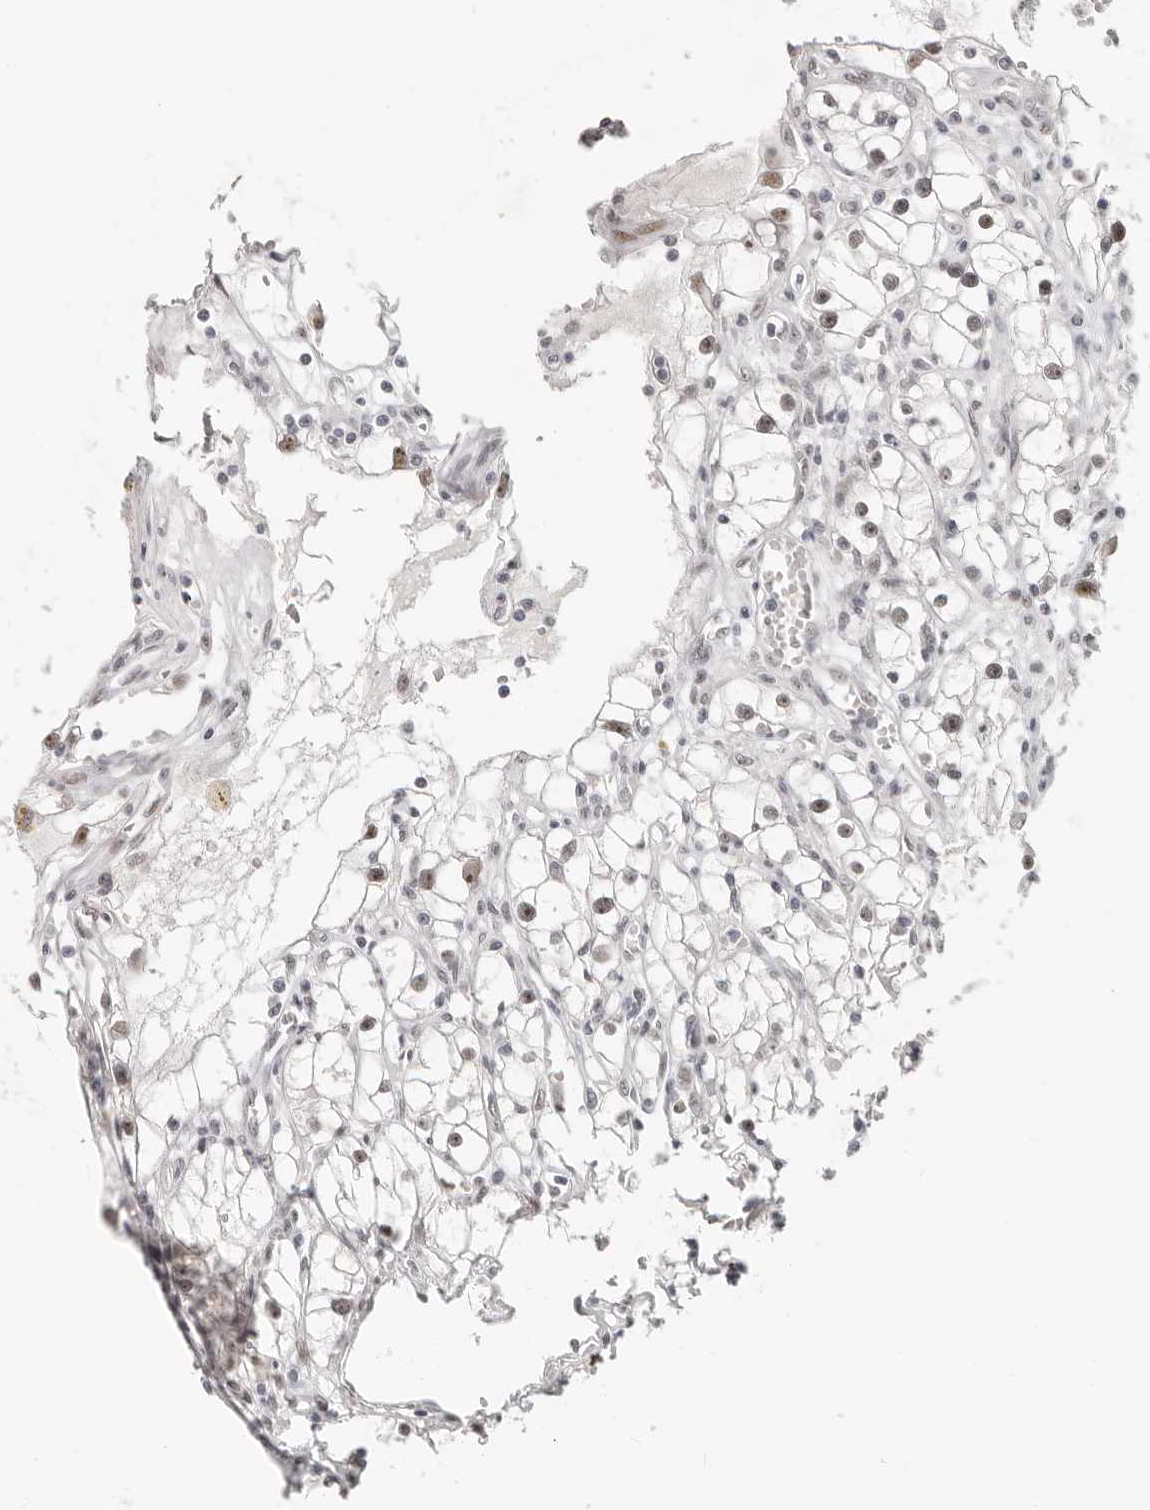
{"staining": {"intensity": "moderate", "quantity": "<25%", "location": "nuclear"}, "tissue": "renal cancer", "cell_type": "Tumor cells", "image_type": "cancer", "snomed": [{"axis": "morphology", "description": "Adenocarcinoma, NOS"}, {"axis": "topography", "description": "Kidney"}], "caption": "A low amount of moderate nuclear positivity is seen in about <25% of tumor cells in renal cancer (adenocarcinoma) tissue.", "gene": "LARP7", "patient": {"sex": "male", "age": 56}}